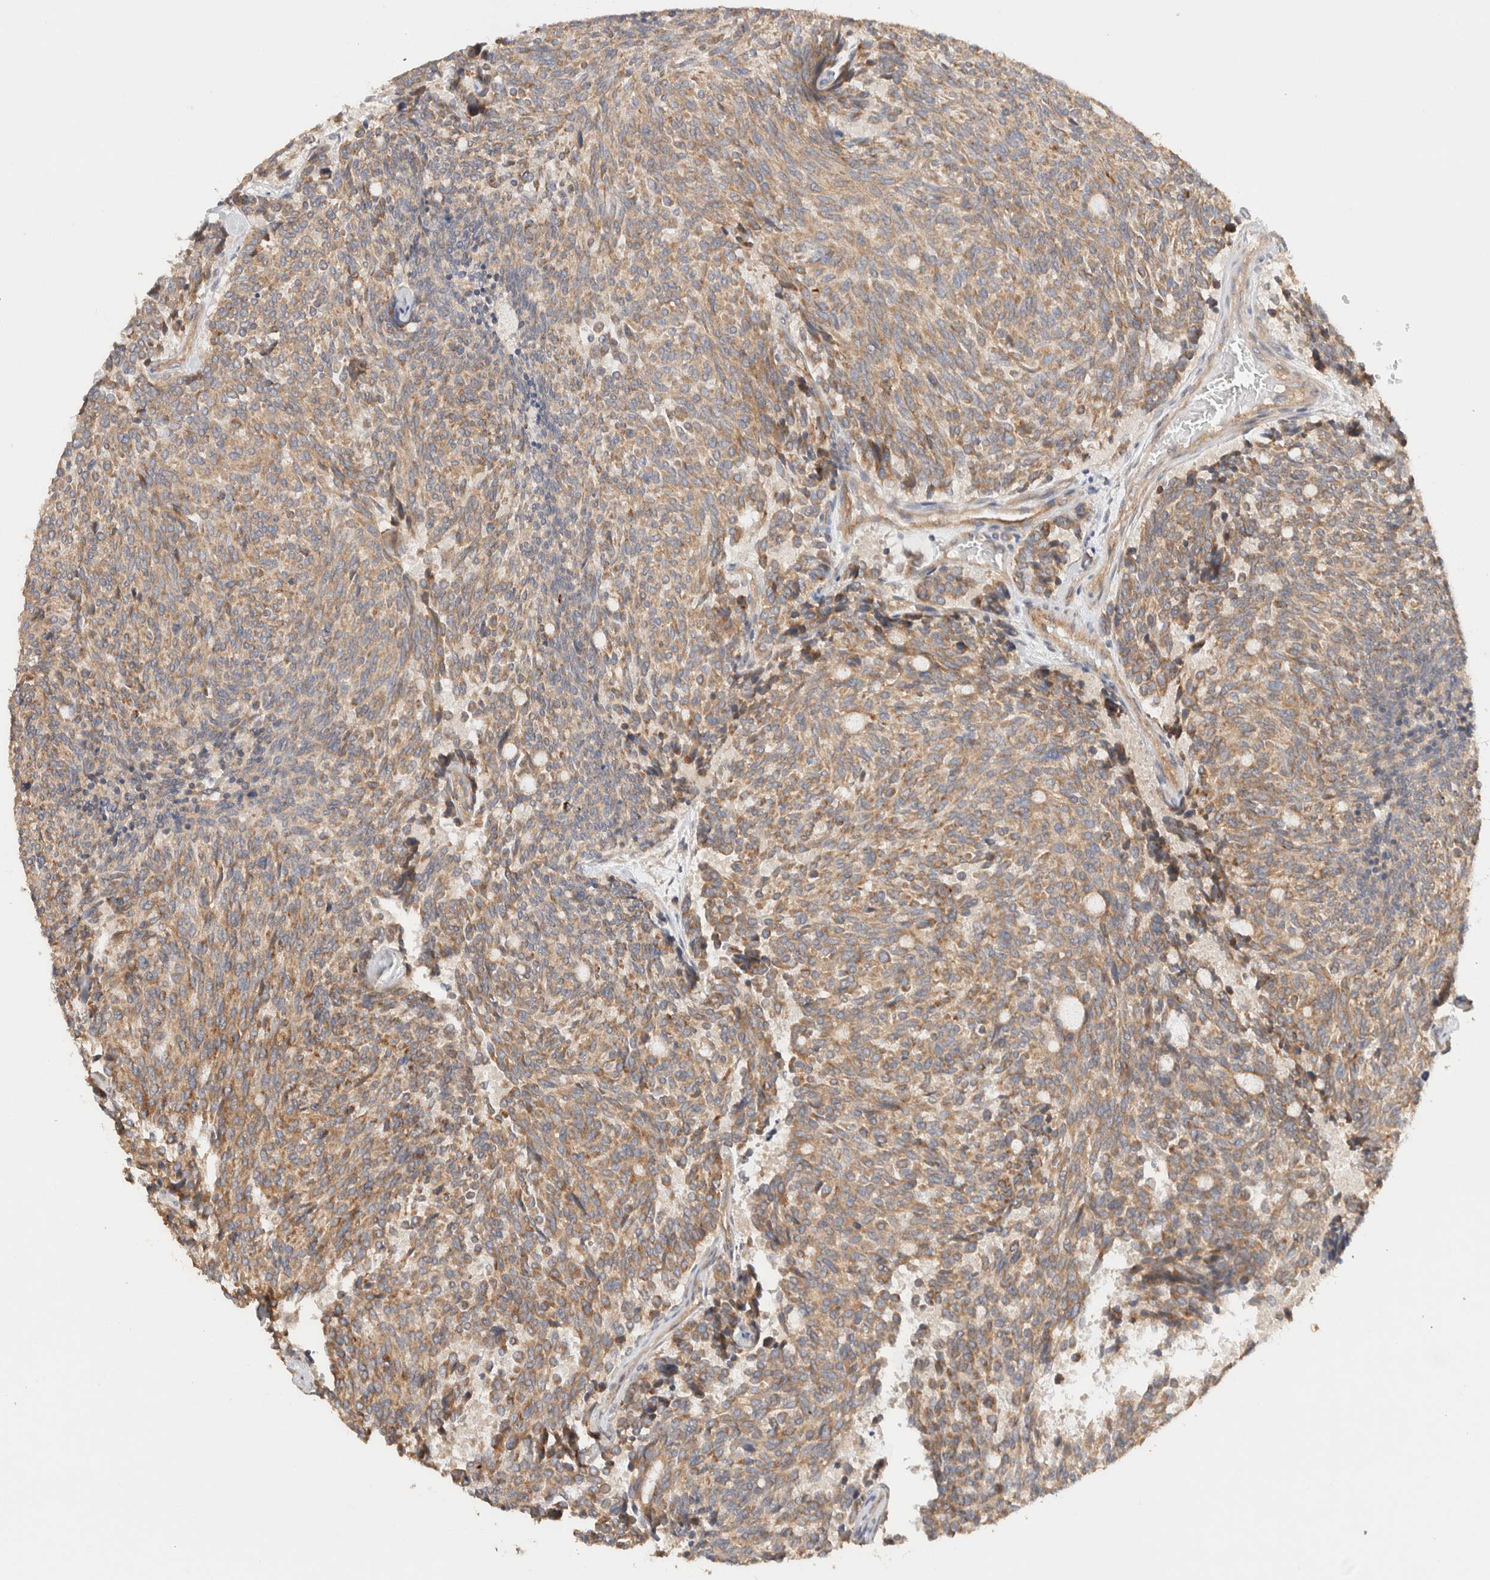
{"staining": {"intensity": "moderate", "quantity": ">75%", "location": "cytoplasmic/membranous"}, "tissue": "carcinoid", "cell_type": "Tumor cells", "image_type": "cancer", "snomed": [{"axis": "morphology", "description": "Carcinoid, malignant, NOS"}, {"axis": "topography", "description": "Pancreas"}], "caption": "Moderate cytoplasmic/membranous protein positivity is identified in approximately >75% of tumor cells in carcinoid (malignant).", "gene": "B3GNTL1", "patient": {"sex": "female", "age": 54}}